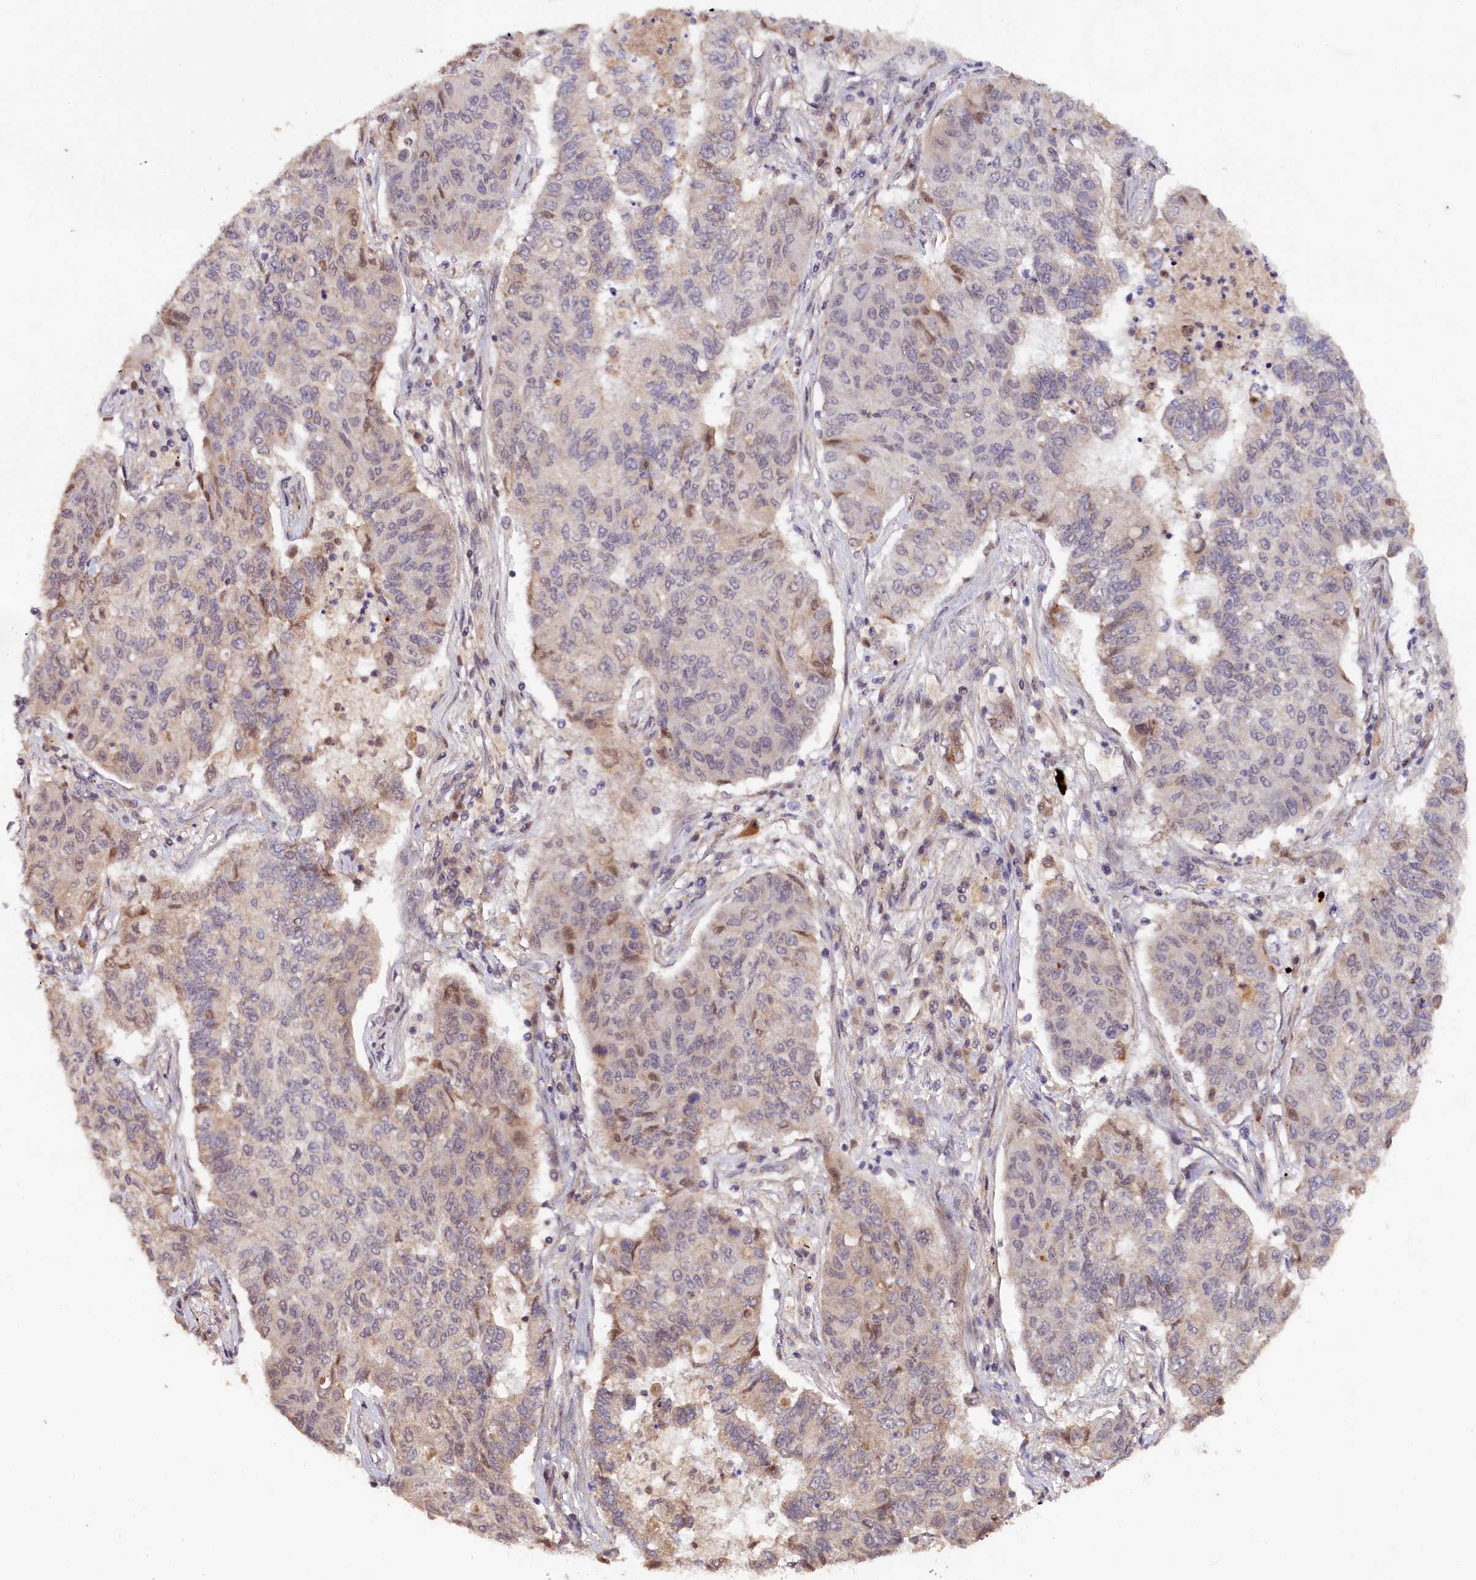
{"staining": {"intensity": "weak", "quantity": "<25%", "location": "nuclear"}, "tissue": "lung cancer", "cell_type": "Tumor cells", "image_type": "cancer", "snomed": [{"axis": "morphology", "description": "Squamous cell carcinoma, NOS"}, {"axis": "topography", "description": "Lung"}], "caption": "Lung cancer (squamous cell carcinoma) was stained to show a protein in brown. There is no significant expression in tumor cells. (Stains: DAB immunohistochemistry (IHC) with hematoxylin counter stain, Microscopy: brightfield microscopy at high magnification).", "gene": "ZNF480", "patient": {"sex": "male", "age": 74}}